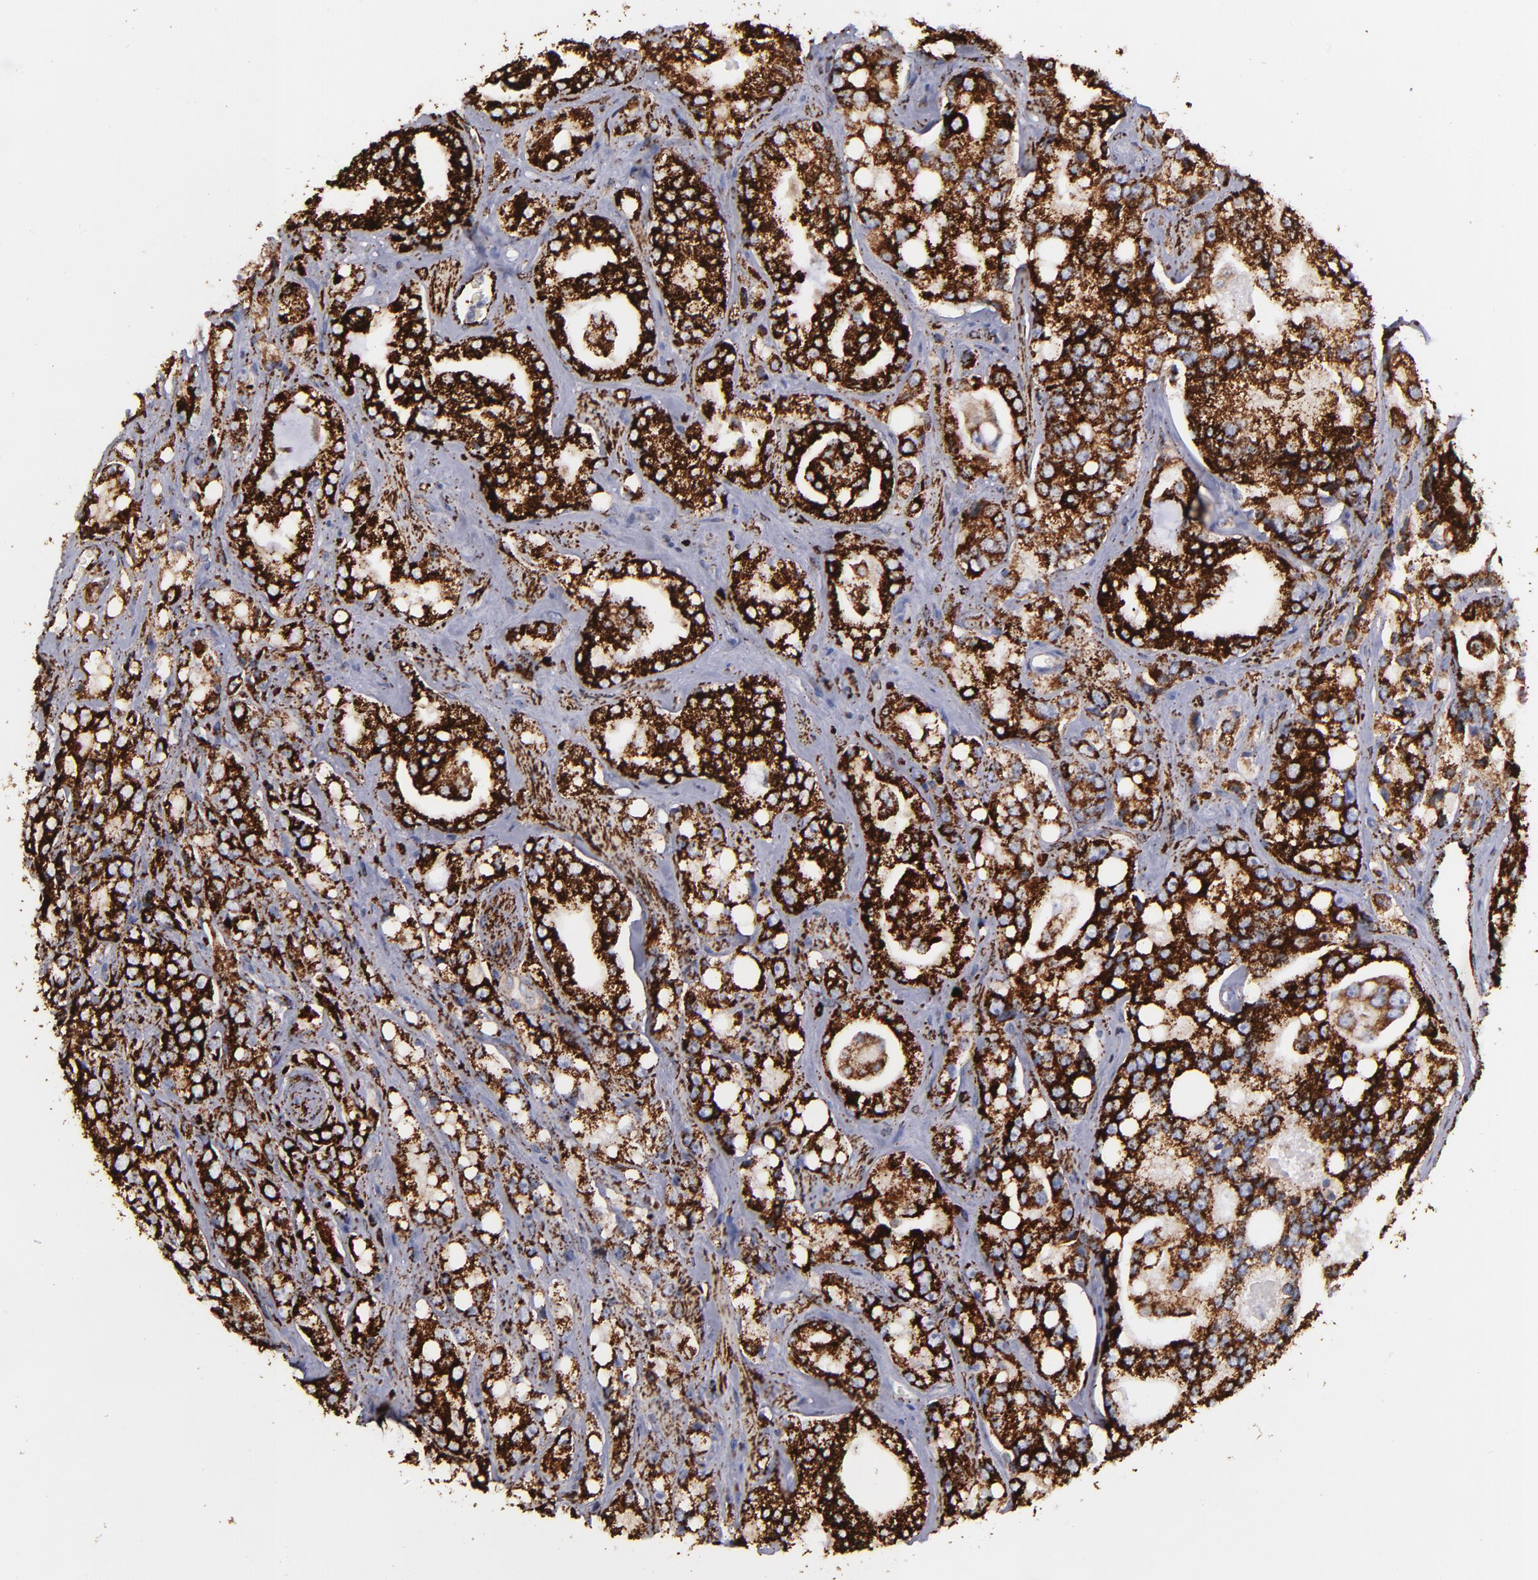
{"staining": {"intensity": "strong", "quantity": ">75%", "location": "cytoplasmic/membranous"}, "tissue": "prostate cancer", "cell_type": "Tumor cells", "image_type": "cancer", "snomed": [{"axis": "morphology", "description": "Adenocarcinoma, High grade"}, {"axis": "topography", "description": "Prostate"}], "caption": "The image displays immunohistochemical staining of prostate cancer. There is strong cytoplasmic/membranous expression is appreciated in approximately >75% of tumor cells.", "gene": "MAOB", "patient": {"sex": "male", "age": 67}}